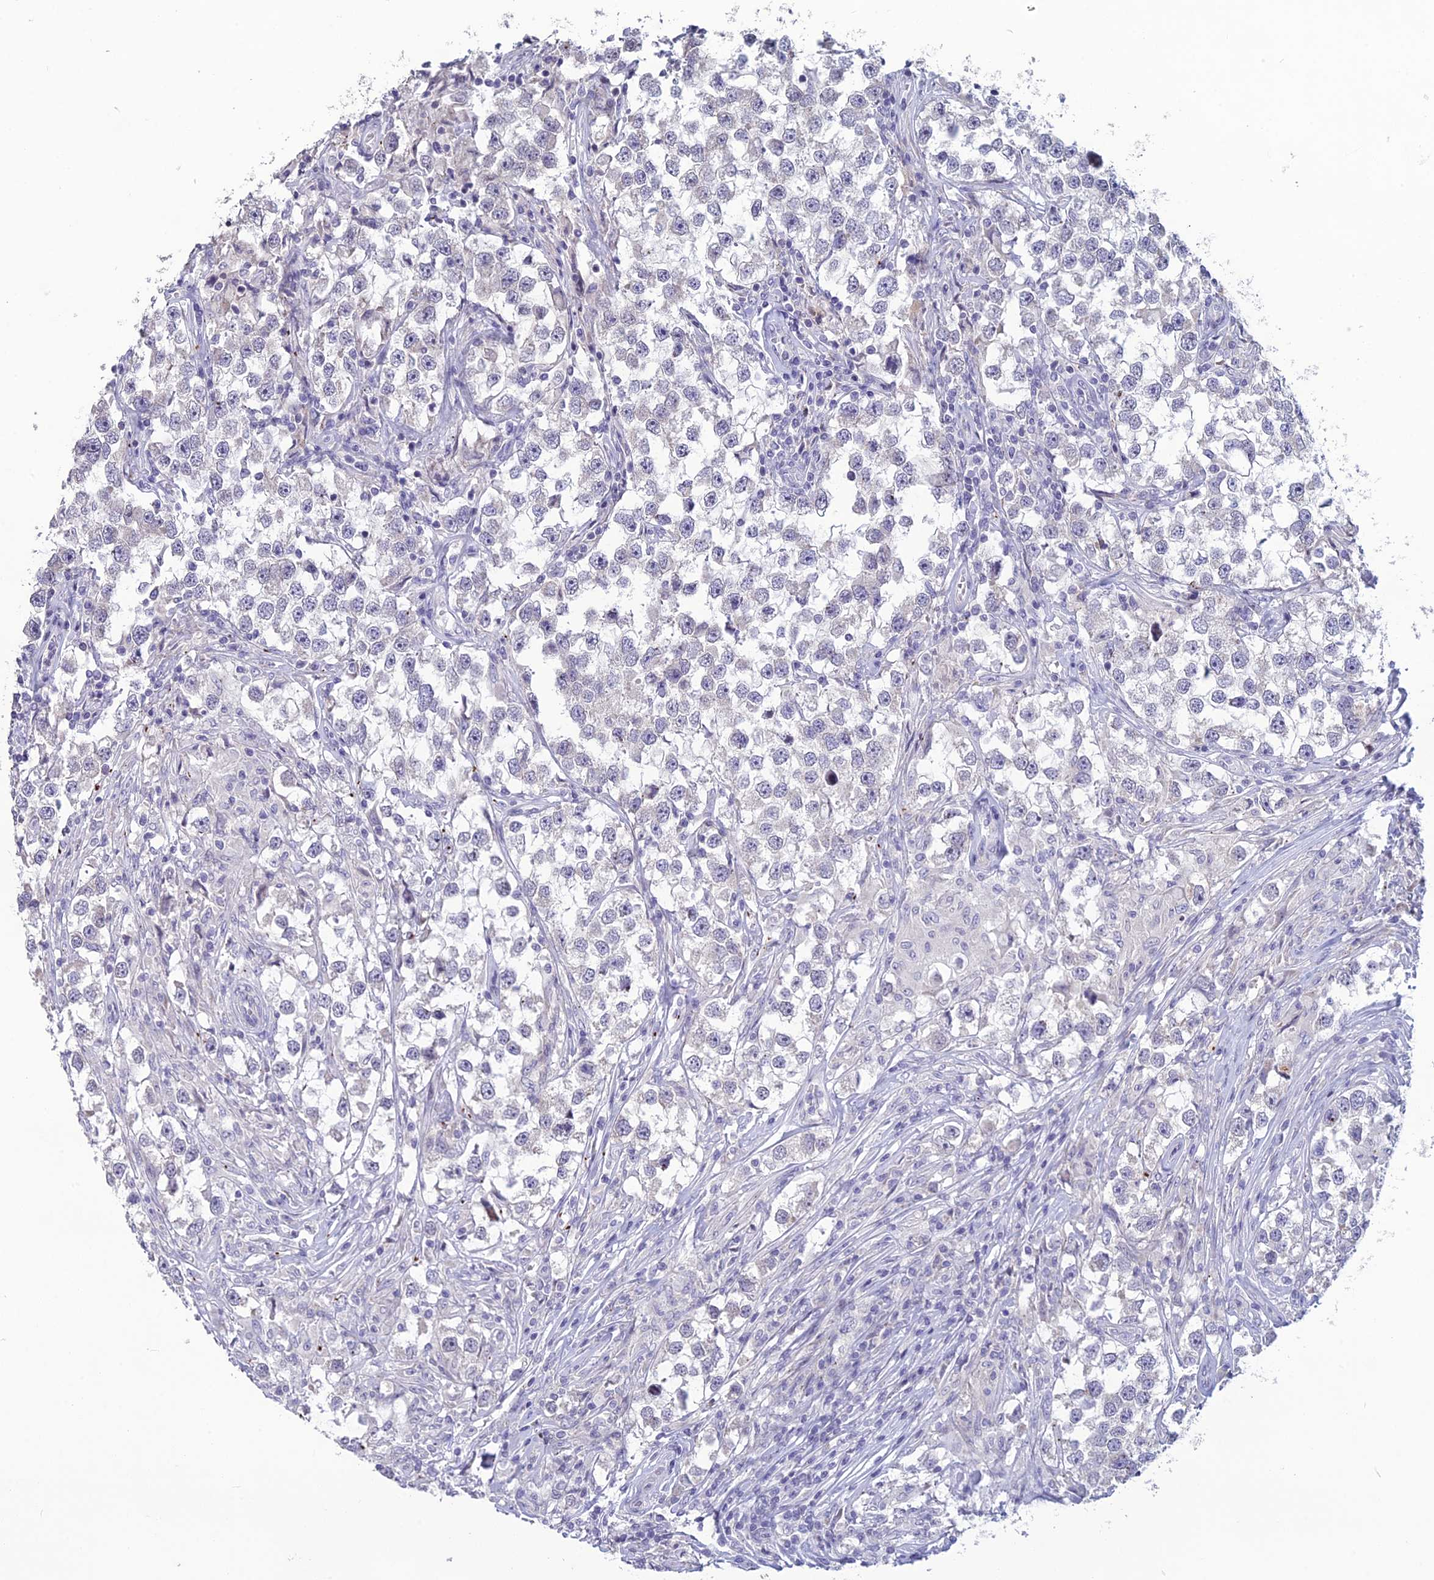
{"staining": {"intensity": "negative", "quantity": "none", "location": "none"}, "tissue": "testis cancer", "cell_type": "Tumor cells", "image_type": "cancer", "snomed": [{"axis": "morphology", "description": "Seminoma, NOS"}, {"axis": "topography", "description": "Testis"}], "caption": "This is an IHC histopathology image of human testis seminoma. There is no positivity in tumor cells.", "gene": "TMEM134", "patient": {"sex": "male", "age": 46}}